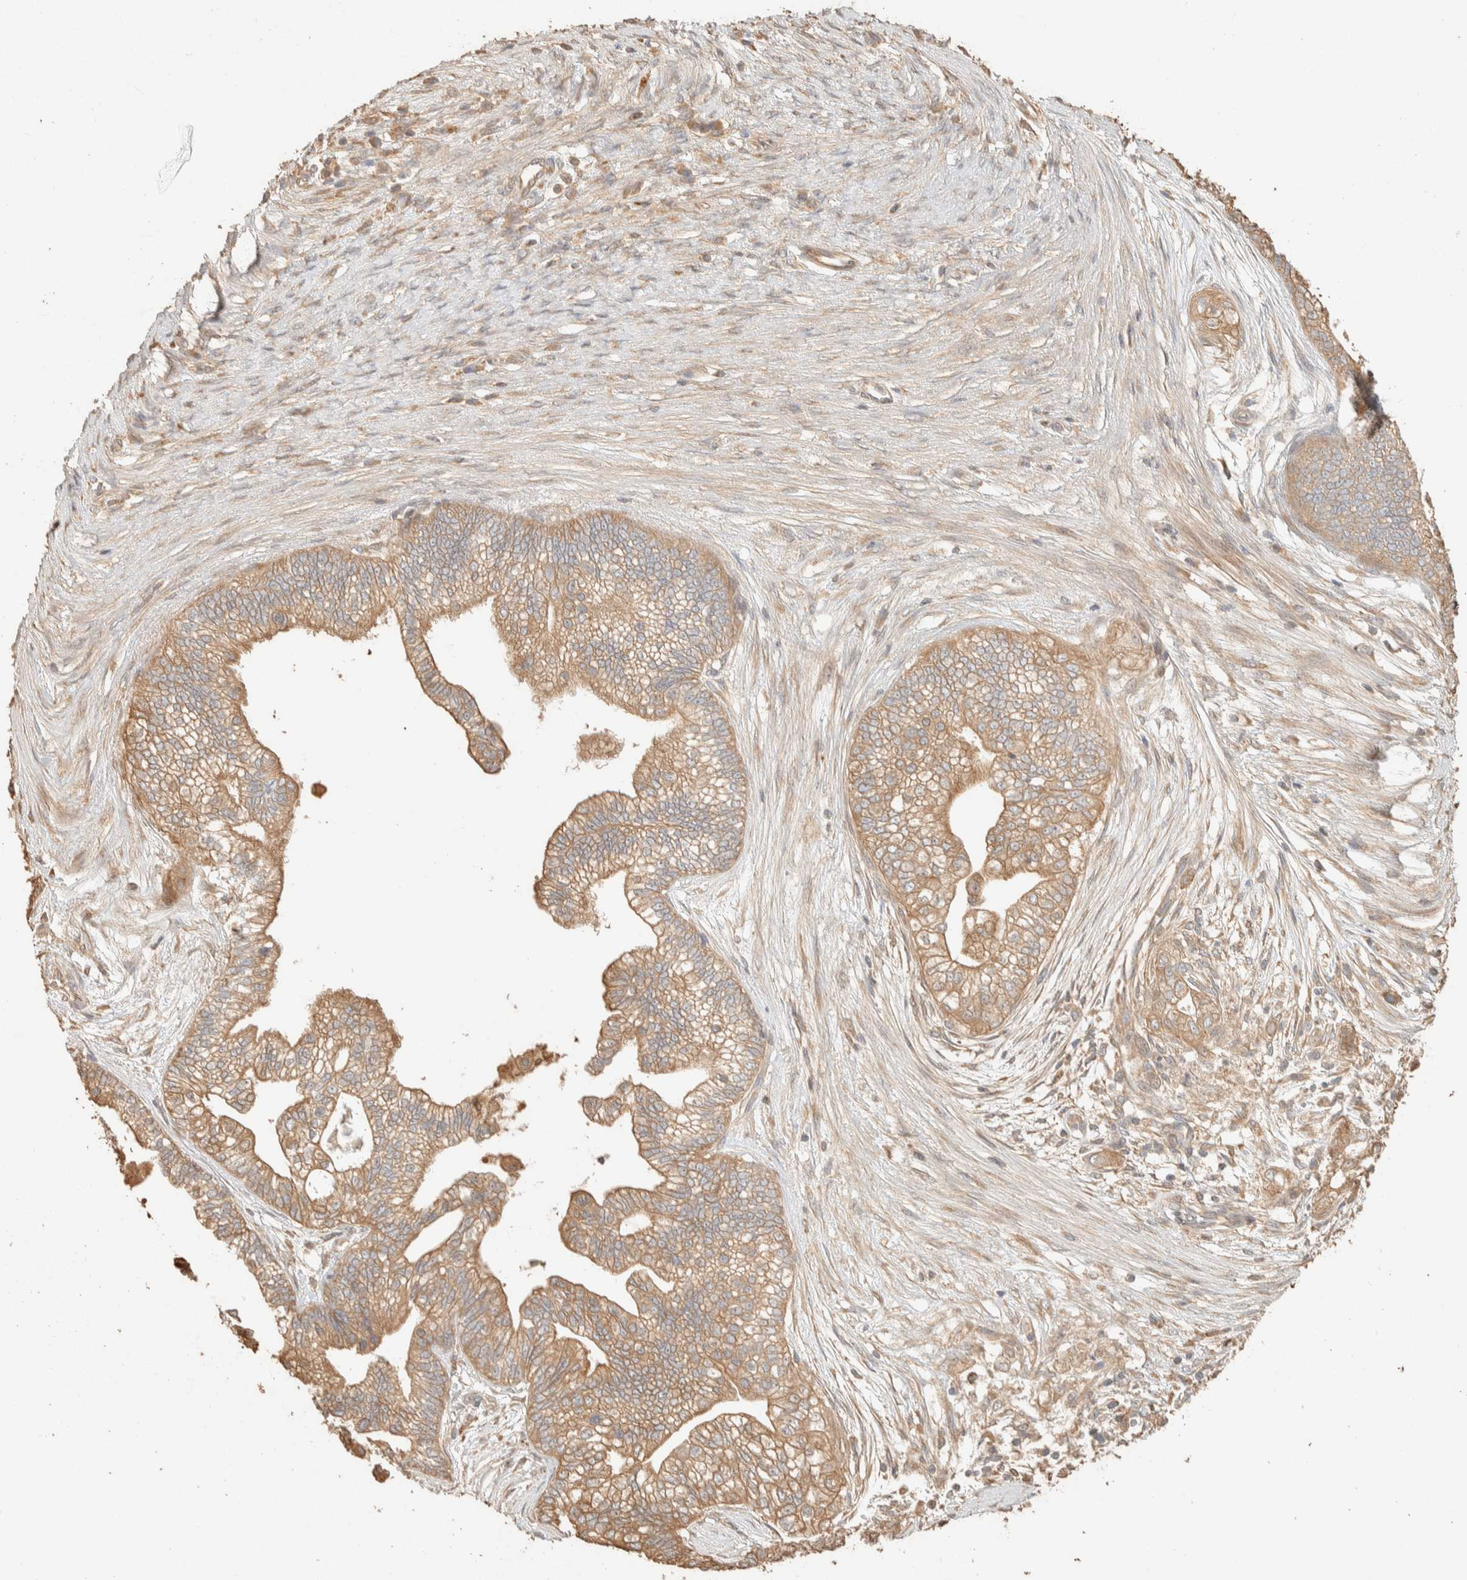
{"staining": {"intensity": "moderate", "quantity": ">75%", "location": "cytoplasmic/membranous"}, "tissue": "pancreatic cancer", "cell_type": "Tumor cells", "image_type": "cancer", "snomed": [{"axis": "morphology", "description": "Adenocarcinoma, NOS"}, {"axis": "topography", "description": "Pancreas"}], "caption": "An IHC image of tumor tissue is shown. Protein staining in brown labels moderate cytoplasmic/membranous positivity in adenocarcinoma (pancreatic) within tumor cells.", "gene": "EXOC7", "patient": {"sex": "male", "age": 72}}